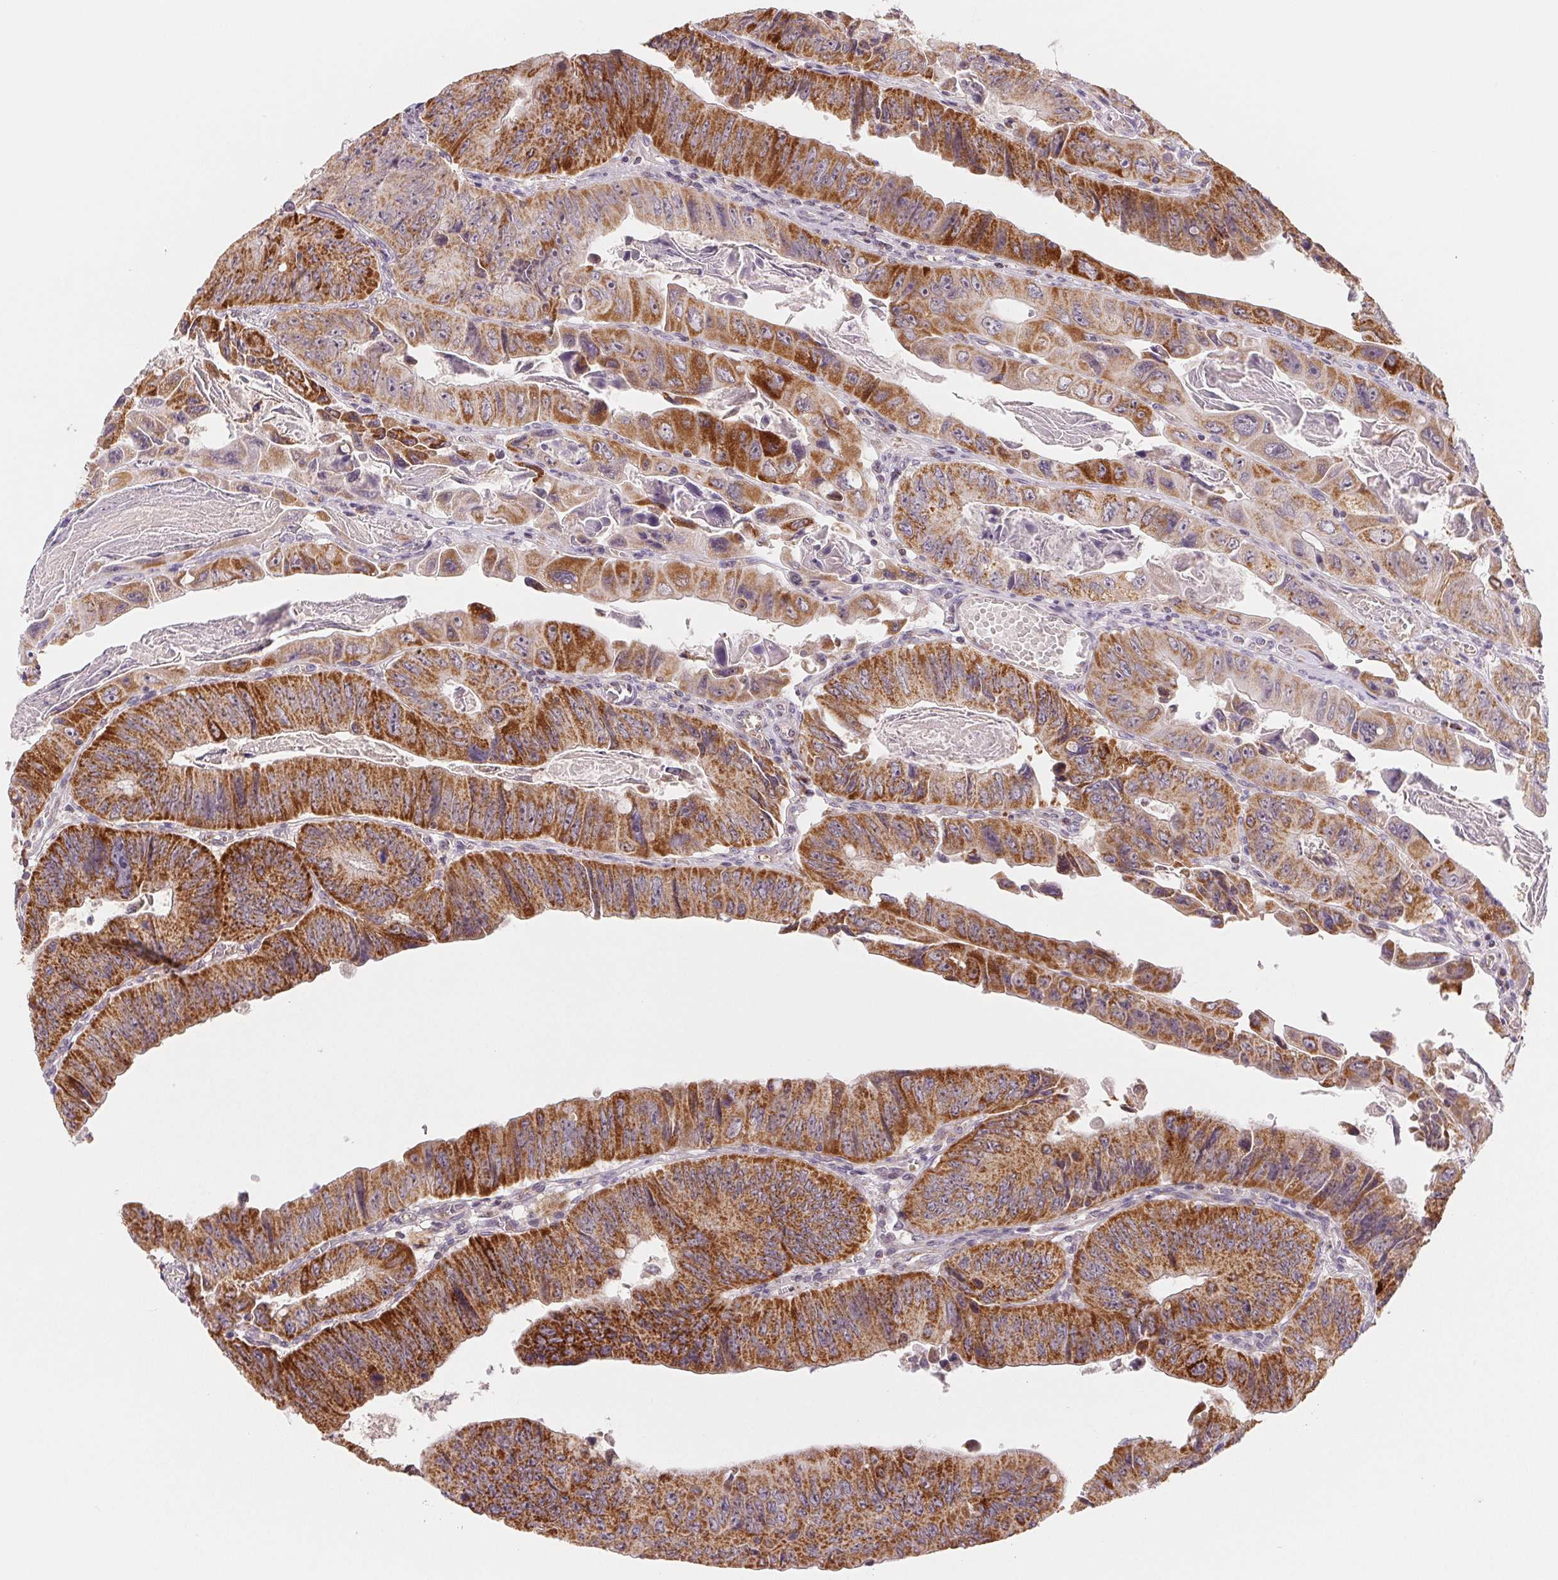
{"staining": {"intensity": "strong", "quantity": ">75%", "location": "cytoplasmic/membranous"}, "tissue": "colorectal cancer", "cell_type": "Tumor cells", "image_type": "cancer", "snomed": [{"axis": "morphology", "description": "Adenocarcinoma, NOS"}, {"axis": "topography", "description": "Colon"}], "caption": "This micrograph shows immunohistochemistry staining of colorectal adenocarcinoma, with high strong cytoplasmic/membranous expression in about >75% of tumor cells.", "gene": "HINT2", "patient": {"sex": "female", "age": 84}}